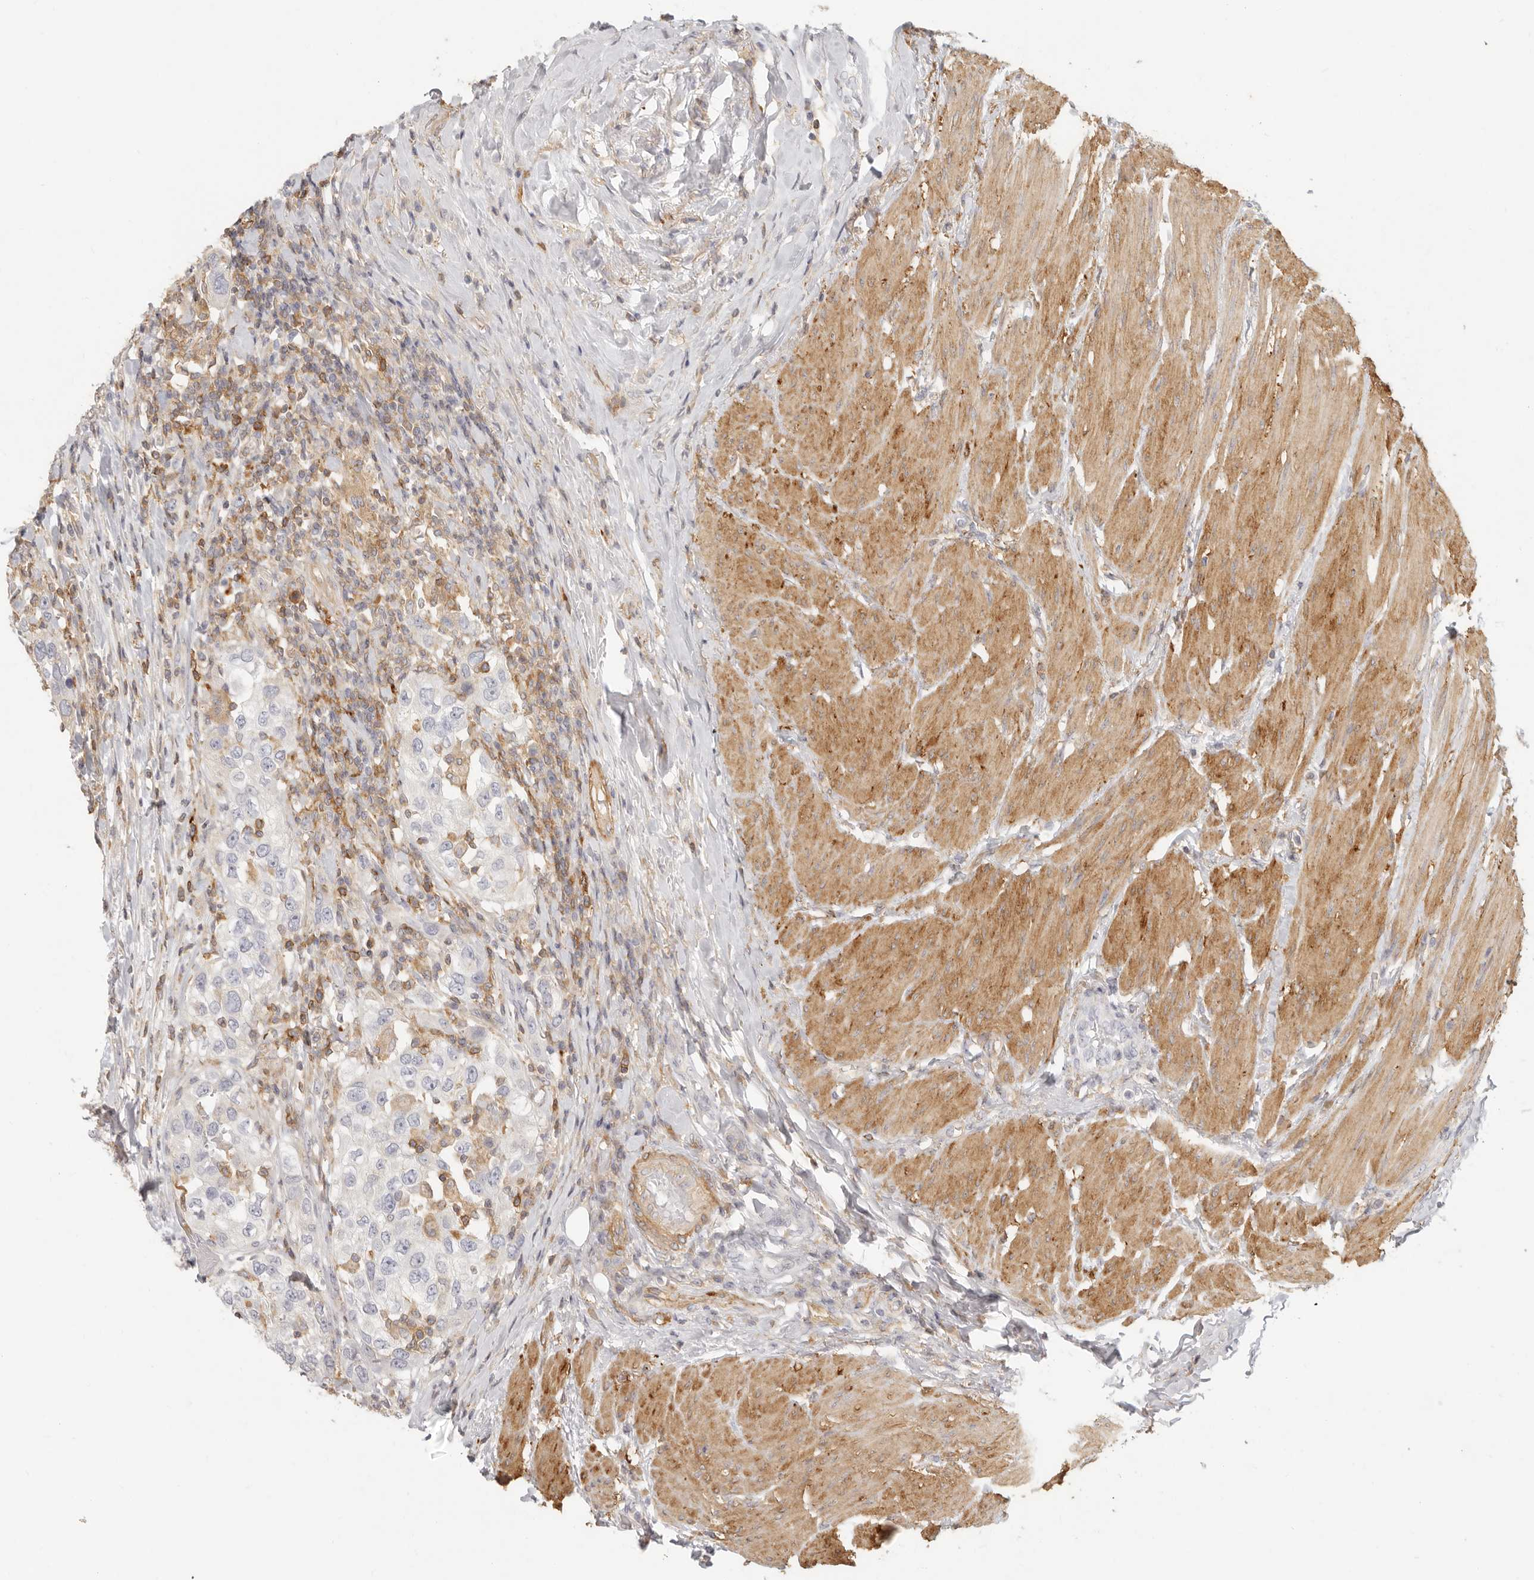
{"staining": {"intensity": "negative", "quantity": "none", "location": "none"}, "tissue": "urothelial cancer", "cell_type": "Tumor cells", "image_type": "cancer", "snomed": [{"axis": "morphology", "description": "Urothelial carcinoma, High grade"}, {"axis": "topography", "description": "Urinary bladder"}], "caption": "Urothelial cancer stained for a protein using IHC reveals no expression tumor cells.", "gene": "NIBAN1", "patient": {"sex": "female", "age": 80}}